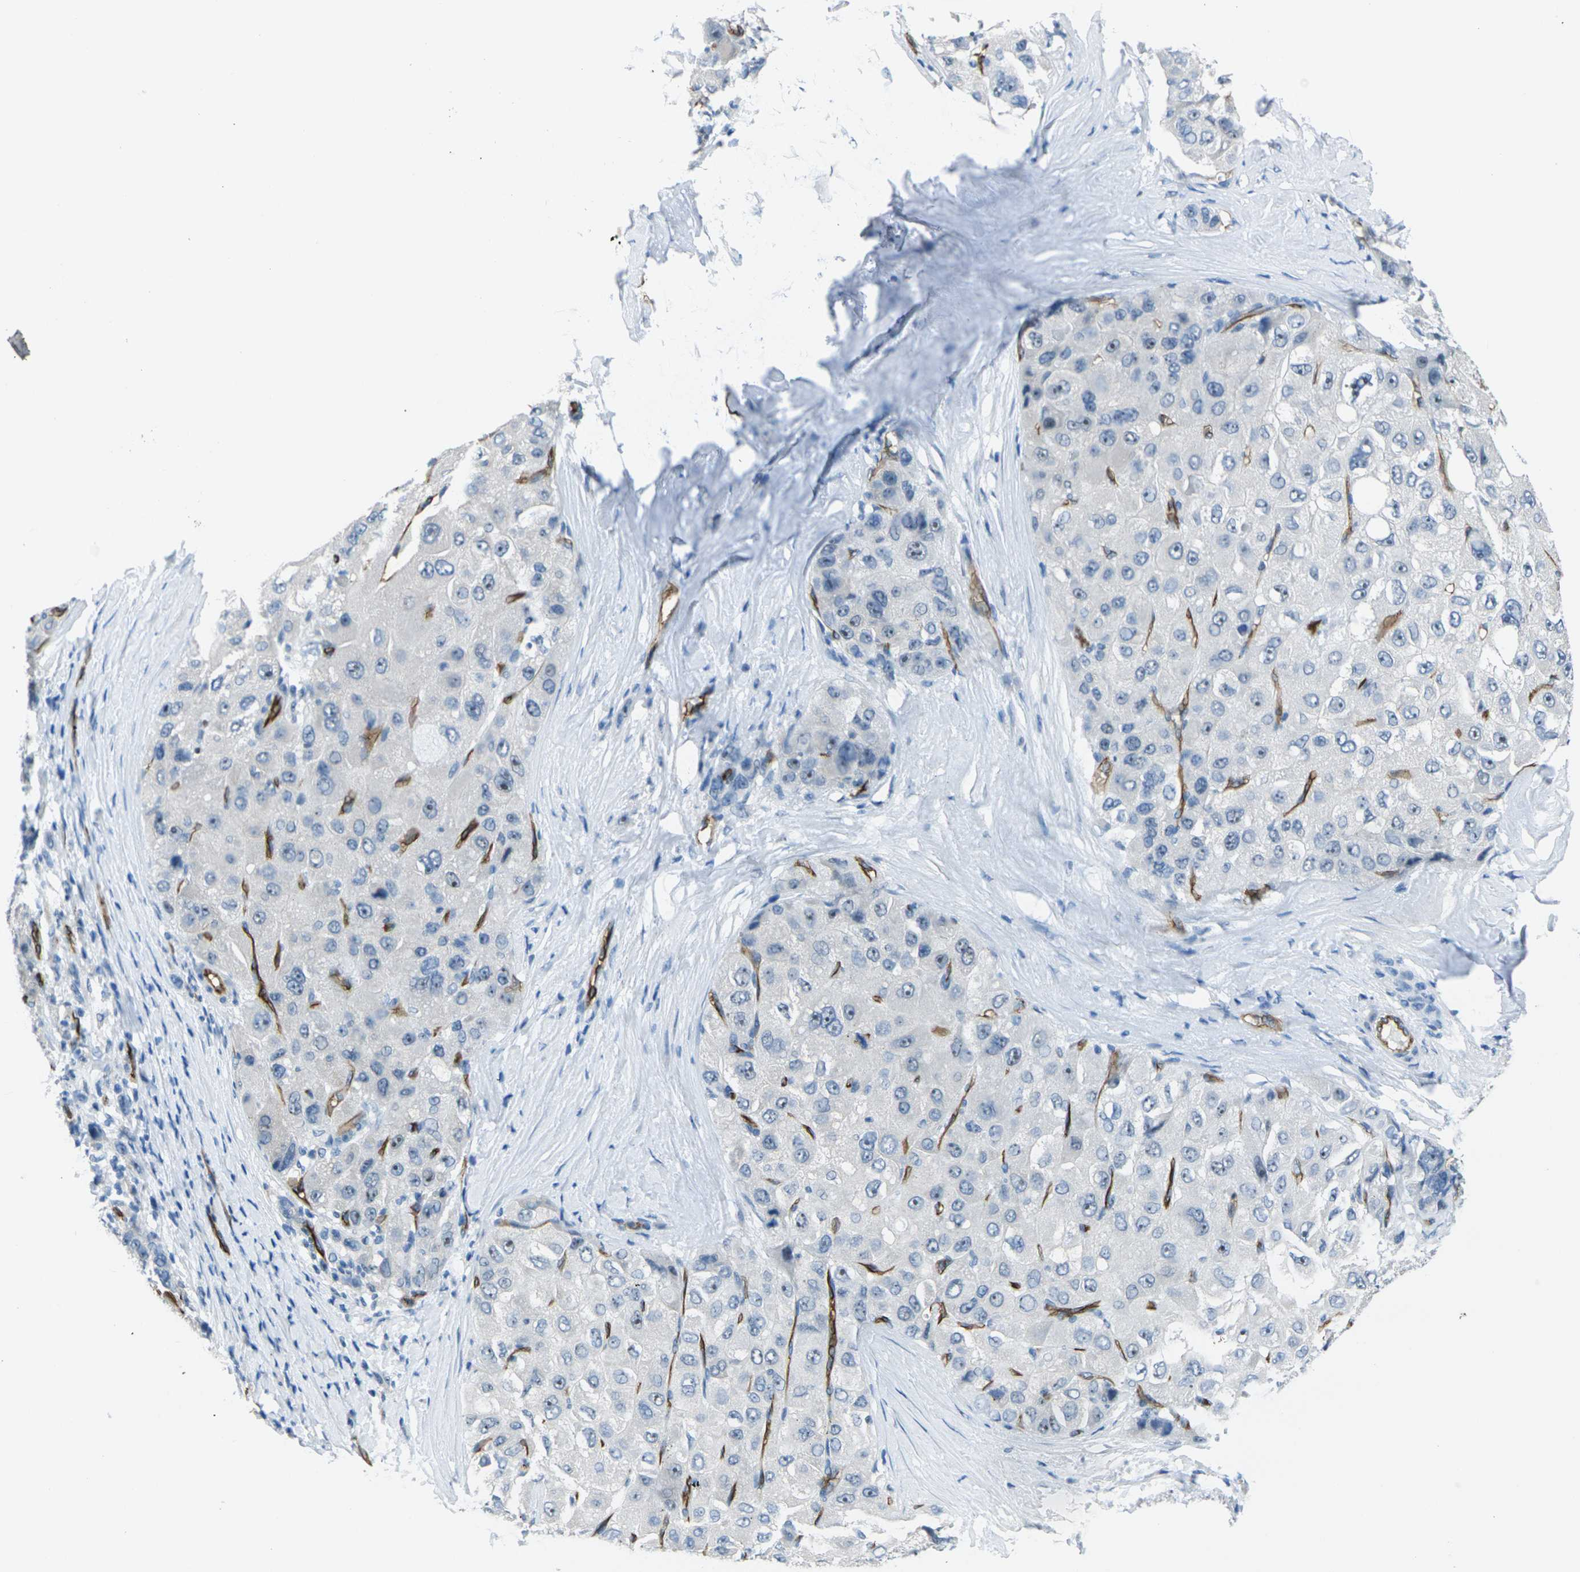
{"staining": {"intensity": "negative", "quantity": "none", "location": "none"}, "tissue": "liver cancer", "cell_type": "Tumor cells", "image_type": "cancer", "snomed": [{"axis": "morphology", "description": "Carcinoma, Hepatocellular, NOS"}, {"axis": "topography", "description": "Liver"}], "caption": "Immunohistochemistry image of hepatocellular carcinoma (liver) stained for a protein (brown), which exhibits no expression in tumor cells.", "gene": "HSPA12B", "patient": {"sex": "male", "age": 80}}